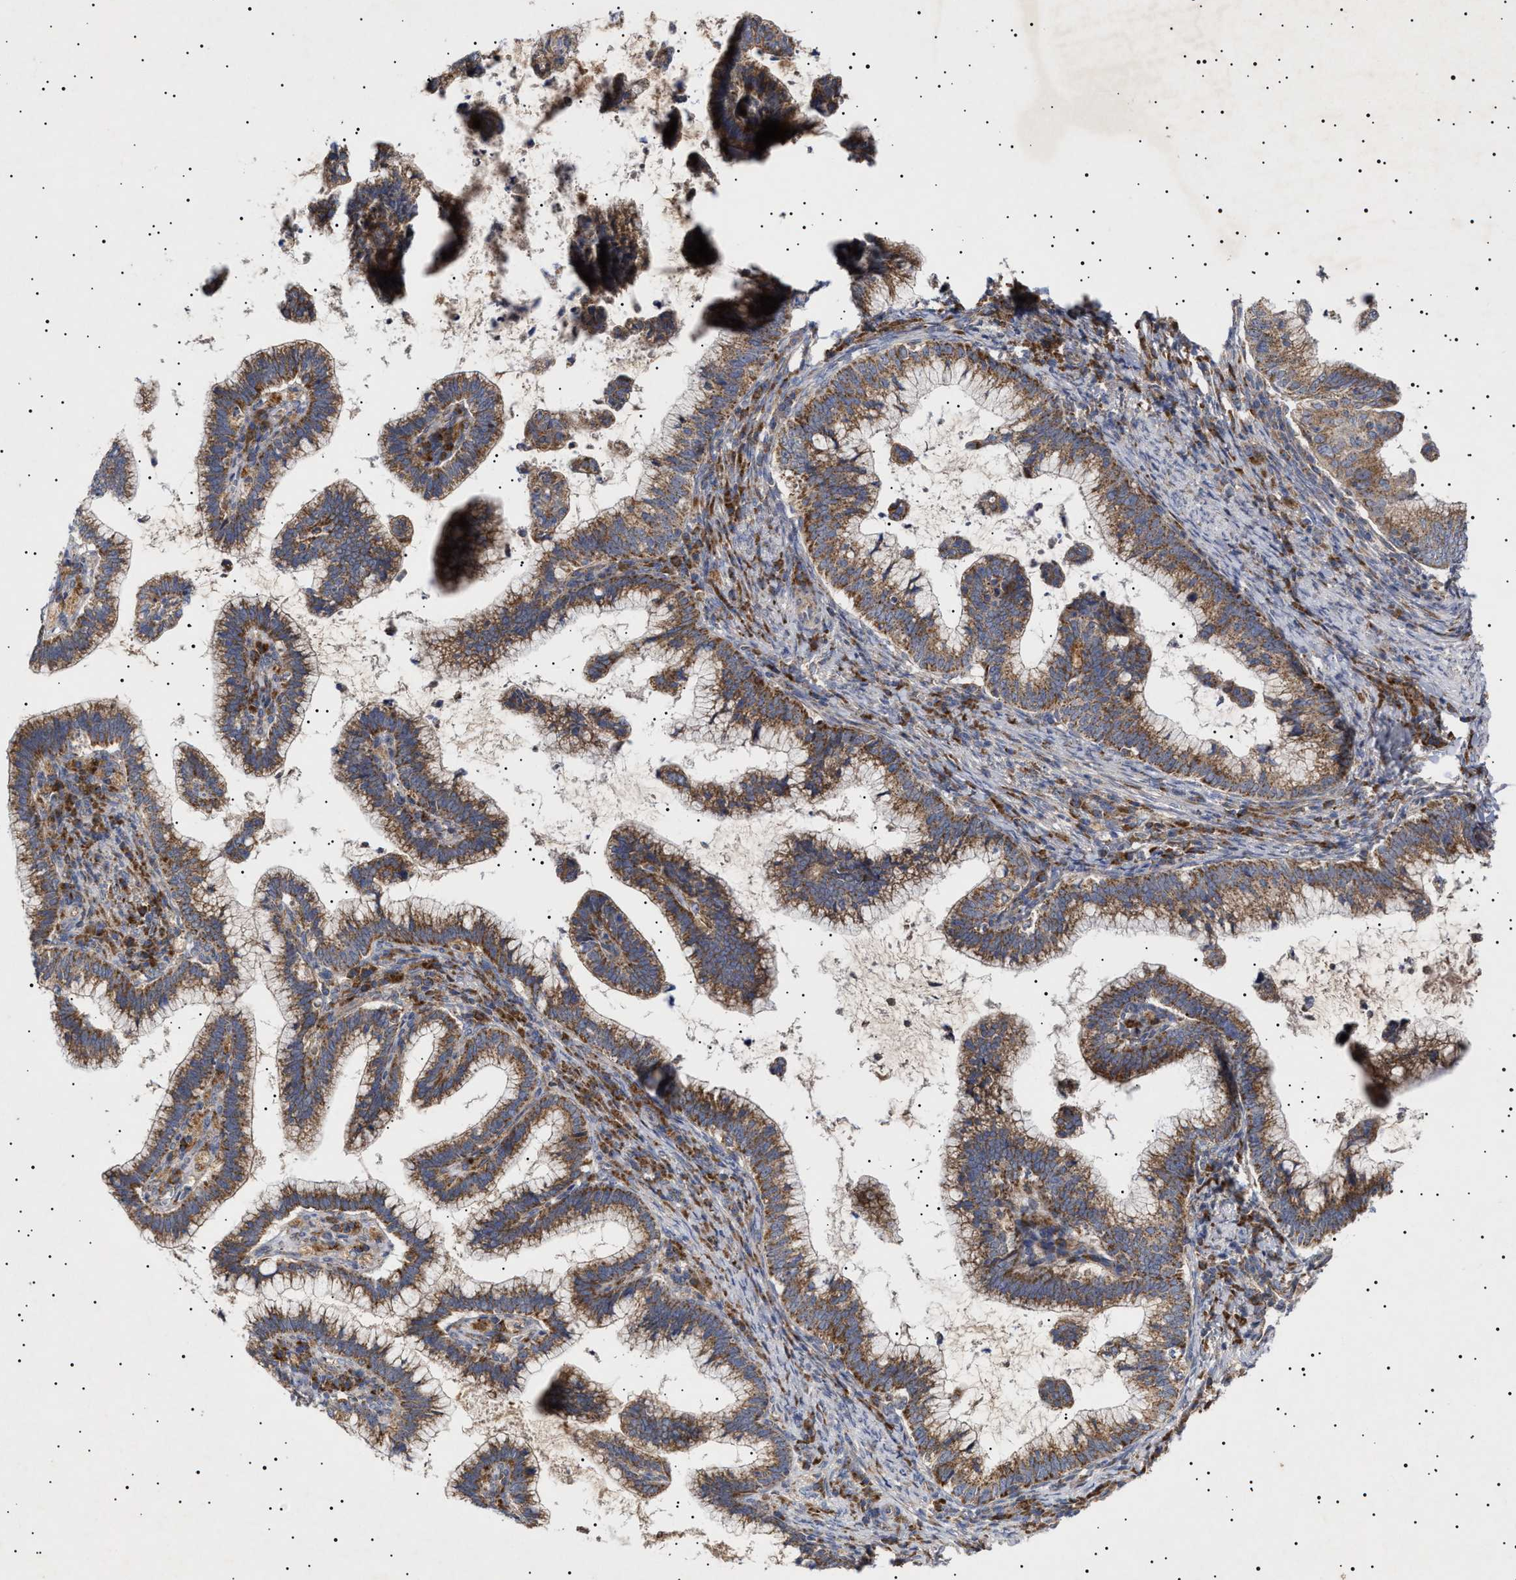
{"staining": {"intensity": "moderate", "quantity": ">75%", "location": "cytoplasmic/membranous"}, "tissue": "cervical cancer", "cell_type": "Tumor cells", "image_type": "cancer", "snomed": [{"axis": "morphology", "description": "Adenocarcinoma, NOS"}, {"axis": "topography", "description": "Cervix"}], "caption": "An immunohistochemistry micrograph of tumor tissue is shown. Protein staining in brown highlights moderate cytoplasmic/membranous positivity in cervical adenocarcinoma within tumor cells.", "gene": "MRPL10", "patient": {"sex": "female", "age": 36}}